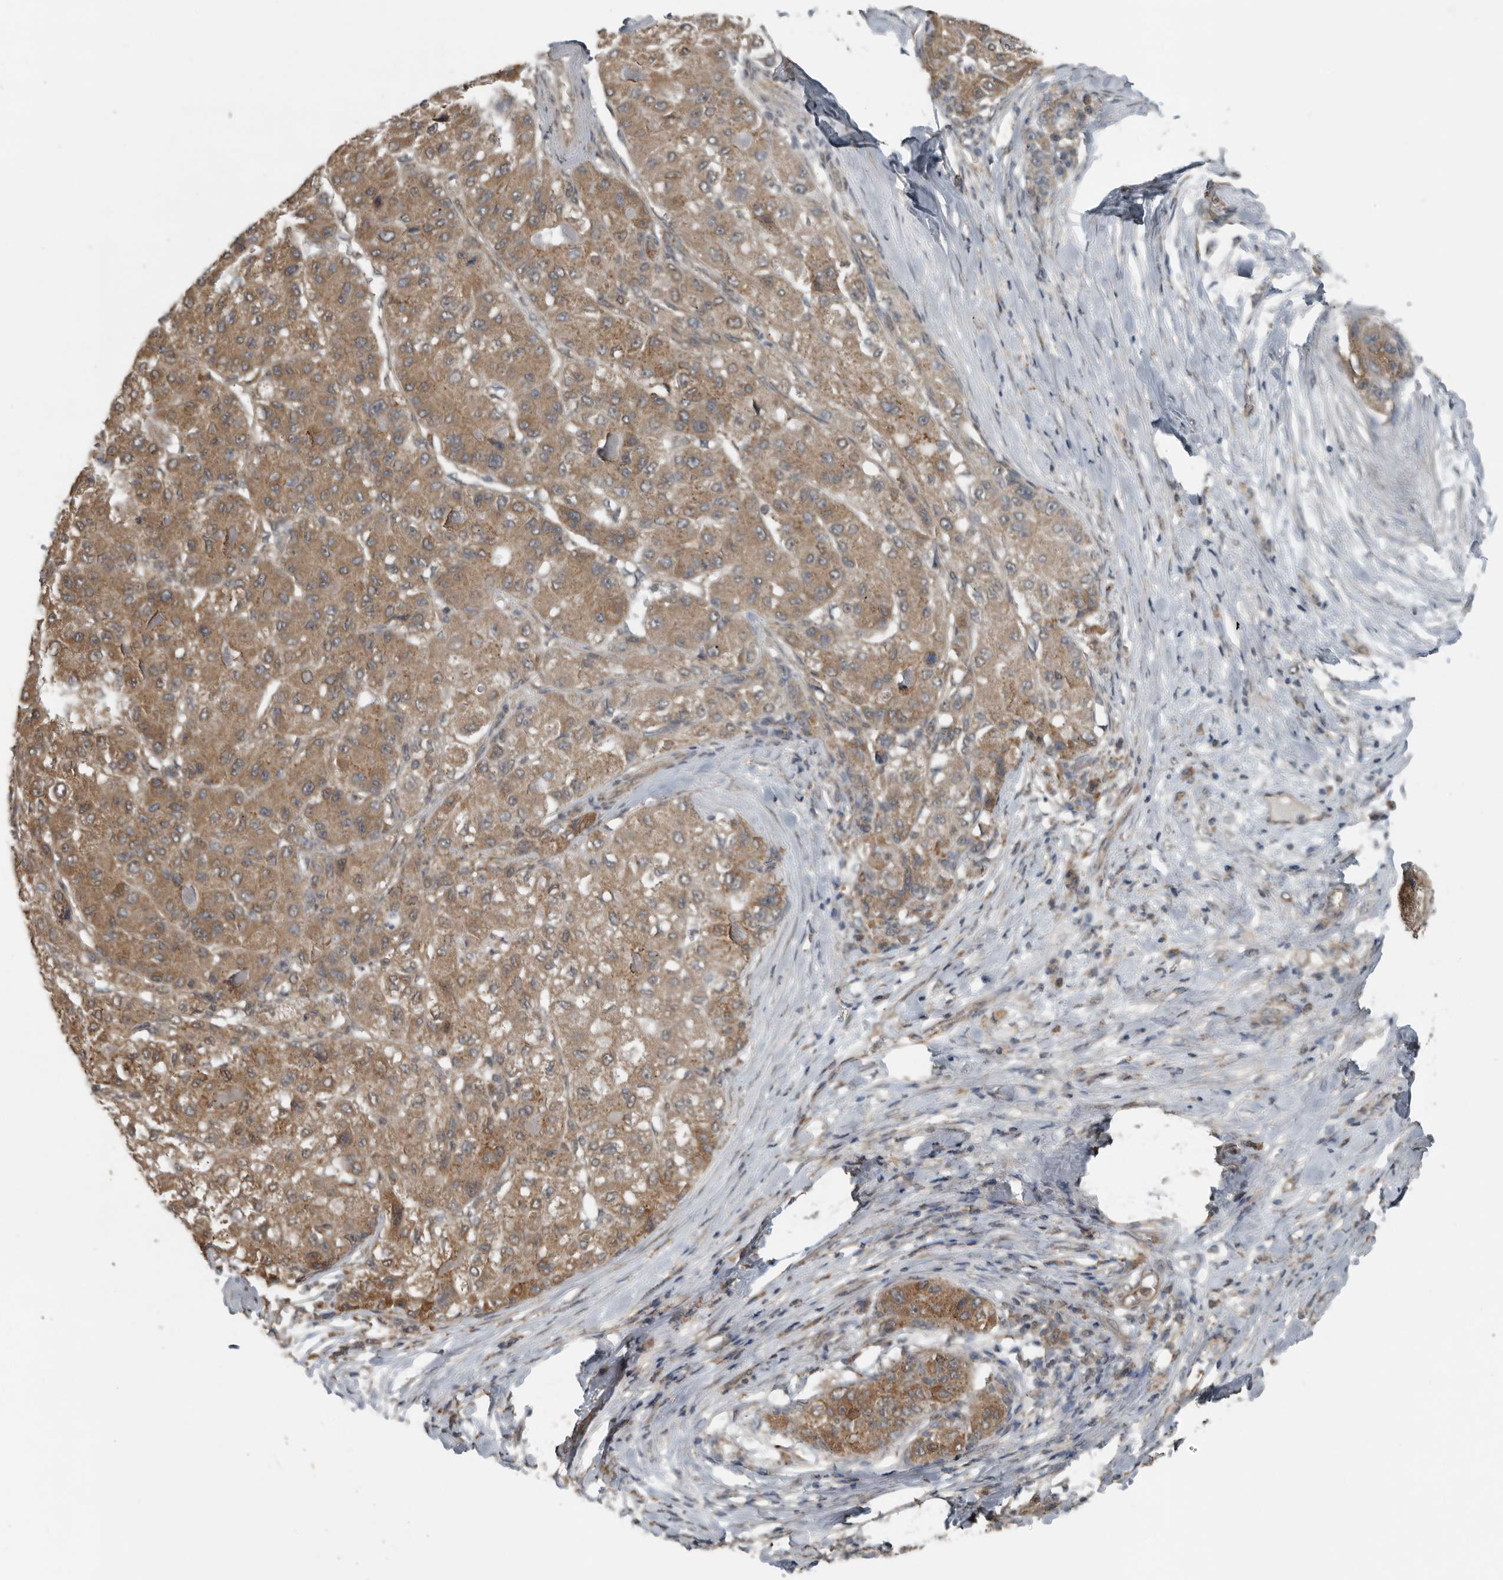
{"staining": {"intensity": "moderate", "quantity": ">75%", "location": "cytoplasmic/membranous"}, "tissue": "liver cancer", "cell_type": "Tumor cells", "image_type": "cancer", "snomed": [{"axis": "morphology", "description": "Carcinoma, Hepatocellular, NOS"}, {"axis": "topography", "description": "Liver"}], "caption": "Liver hepatocellular carcinoma tissue reveals moderate cytoplasmic/membranous positivity in about >75% of tumor cells, visualized by immunohistochemistry.", "gene": "AFAP1", "patient": {"sex": "male", "age": 80}}